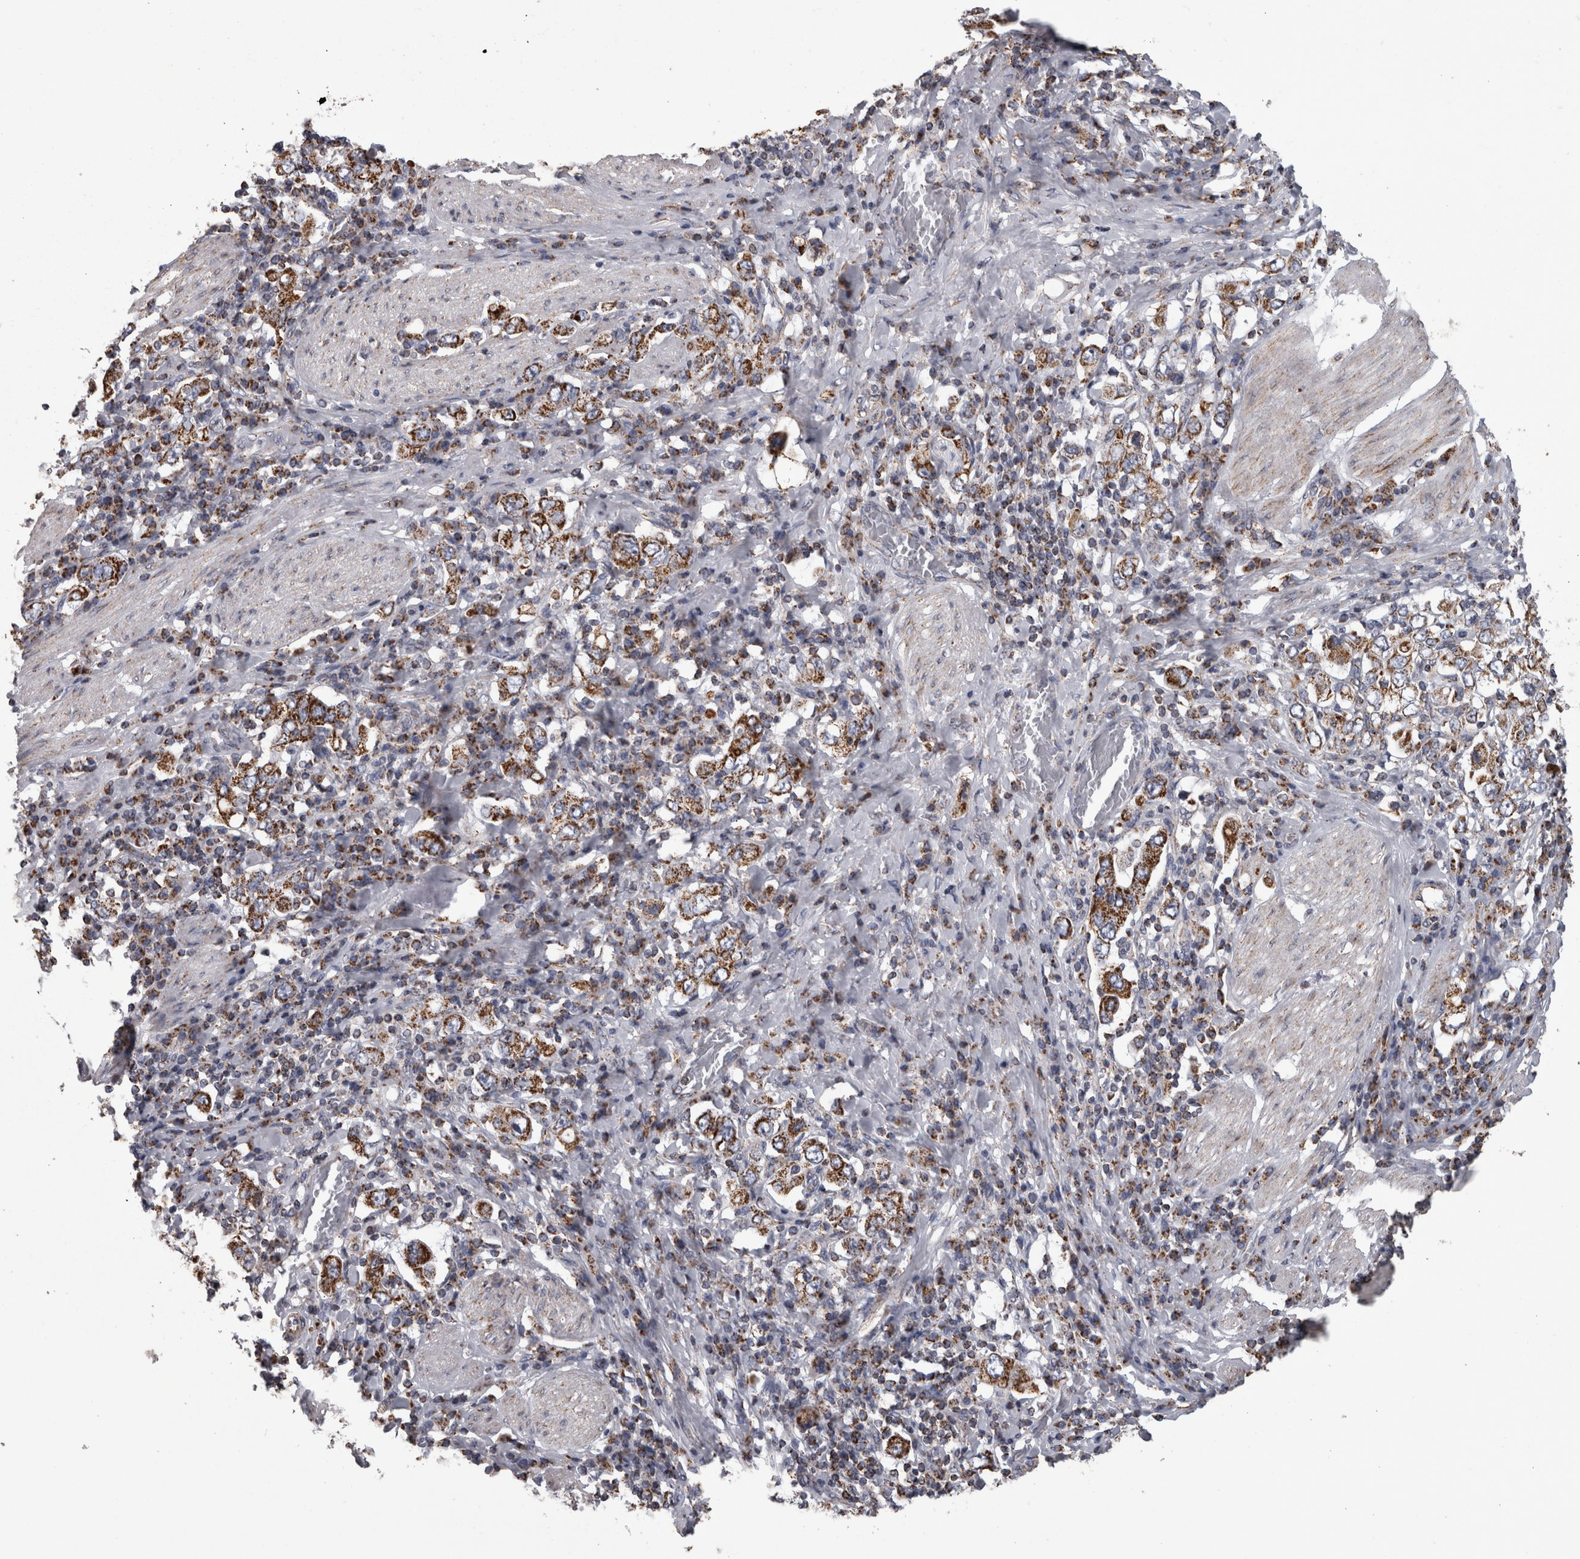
{"staining": {"intensity": "moderate", "quantity": ">75%", "location": "cytoplasmic/membranous"}, "tissue": "stomach cancer", "cell_type": "Tumor cells", "image_type": "cancer", "snomed": [{"axis": "morphology", "description": "Adenocarcinoma, NOS"}, {"axis": "topography", "description": "Stomach, upper"}], "caption": "DAB immunohistochemical staining of human stomach cancer demonstrates moderate cytoplasmic/membranous protein positivity in about >75% of tumor cells.", "gene": "MDH2", "patient": {"sex": "male", "age": 62}}